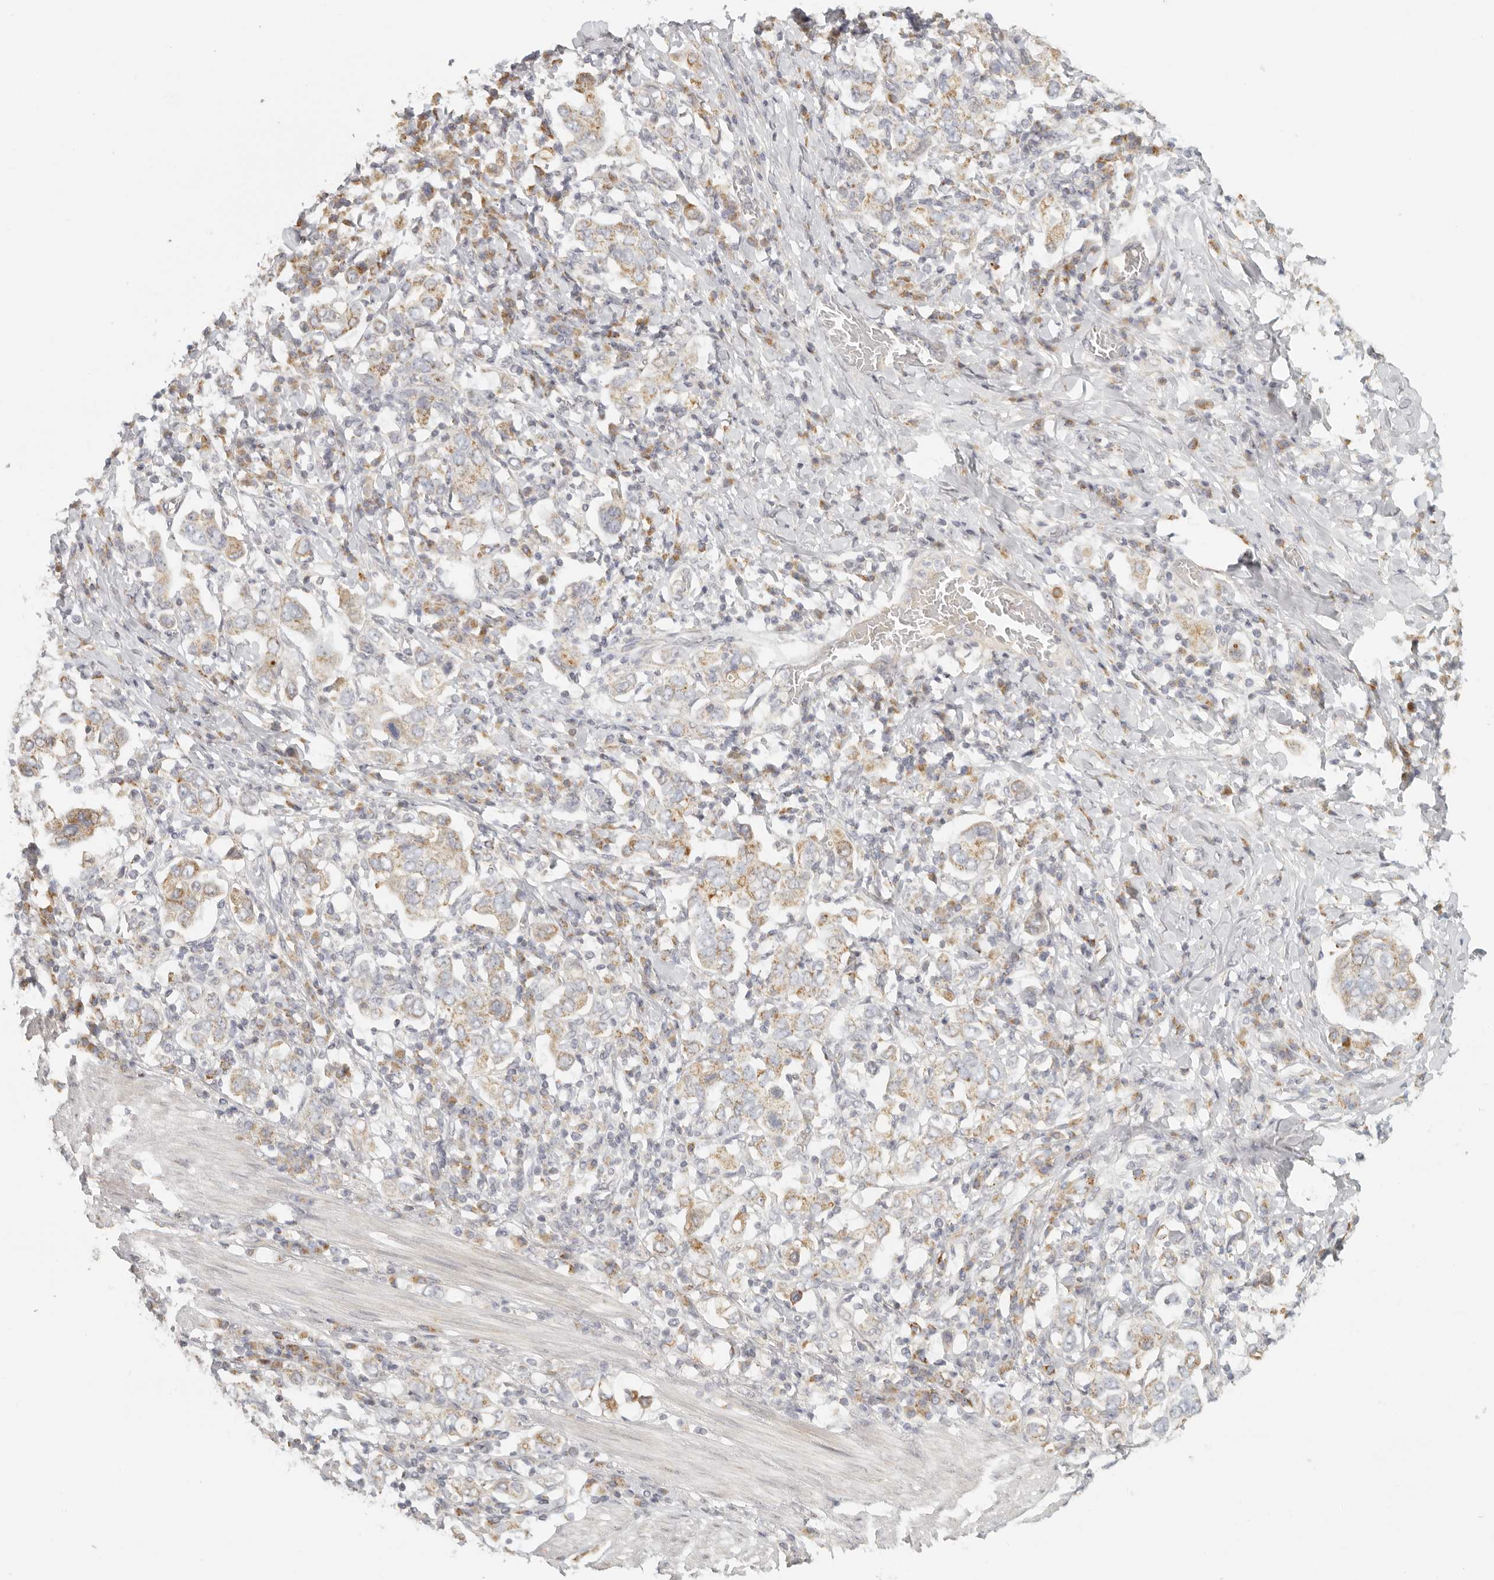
{"staining": {"intensity": "moderate", "quantity": ">75%", "location": "cytoplasmic/membranous"}, "tissue": "stomach cancer", "cell_type": "Tumor cells", "image_type": "cancer", "snomed": [{"axis": "morphology", "description": "Adenocarcinoma, NOS"}, {"axis": "topography", "description": "Stomach, upper"}], "caption": "Stomach cancer (adenocarcinoma) stained with DAB immunohistochemistry displays medium levels of moderate cytoplasmic/membranous staining in about >75% of tumor cells.", "gene": "KDF1", "patient": {"sex": "male", "age": 62}}